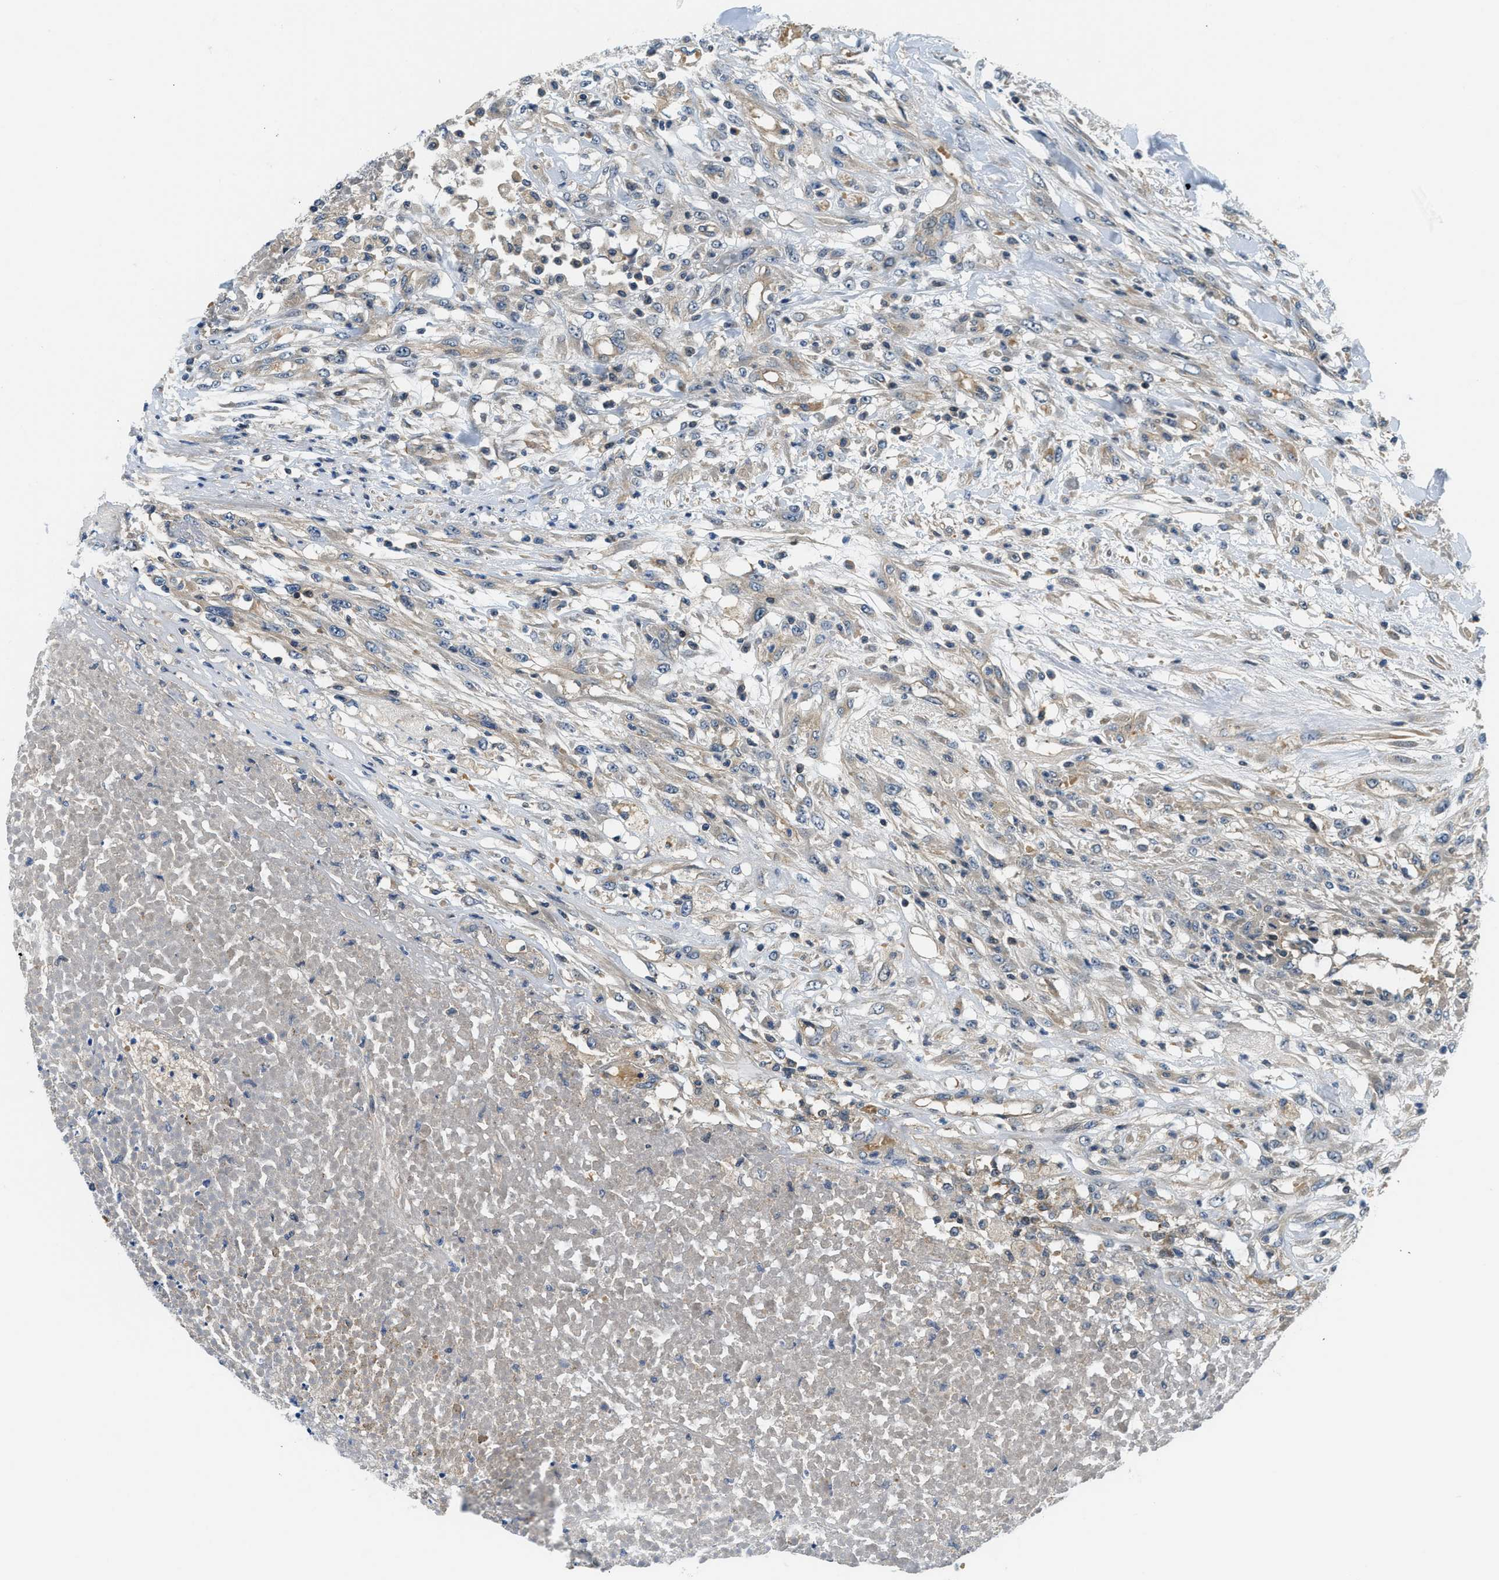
{"staining": {"intensity": "weak", "quantity": "<25%", "location": "cytoplasmic/membranous"}, "tissue": "testis cancer", "cell_type": "Tumor cells", "image_type": "cancer", "snomed": [{"axis": "morphology", "description": "Seminoma, NOS"}, {"axis": "topography", "description": "Testis"}], "caption": "Tumor cells show no significant protein staining in seminoma (testis).", "gene": "KCNK1", "patient": {"sex": "male", "age": 59}}